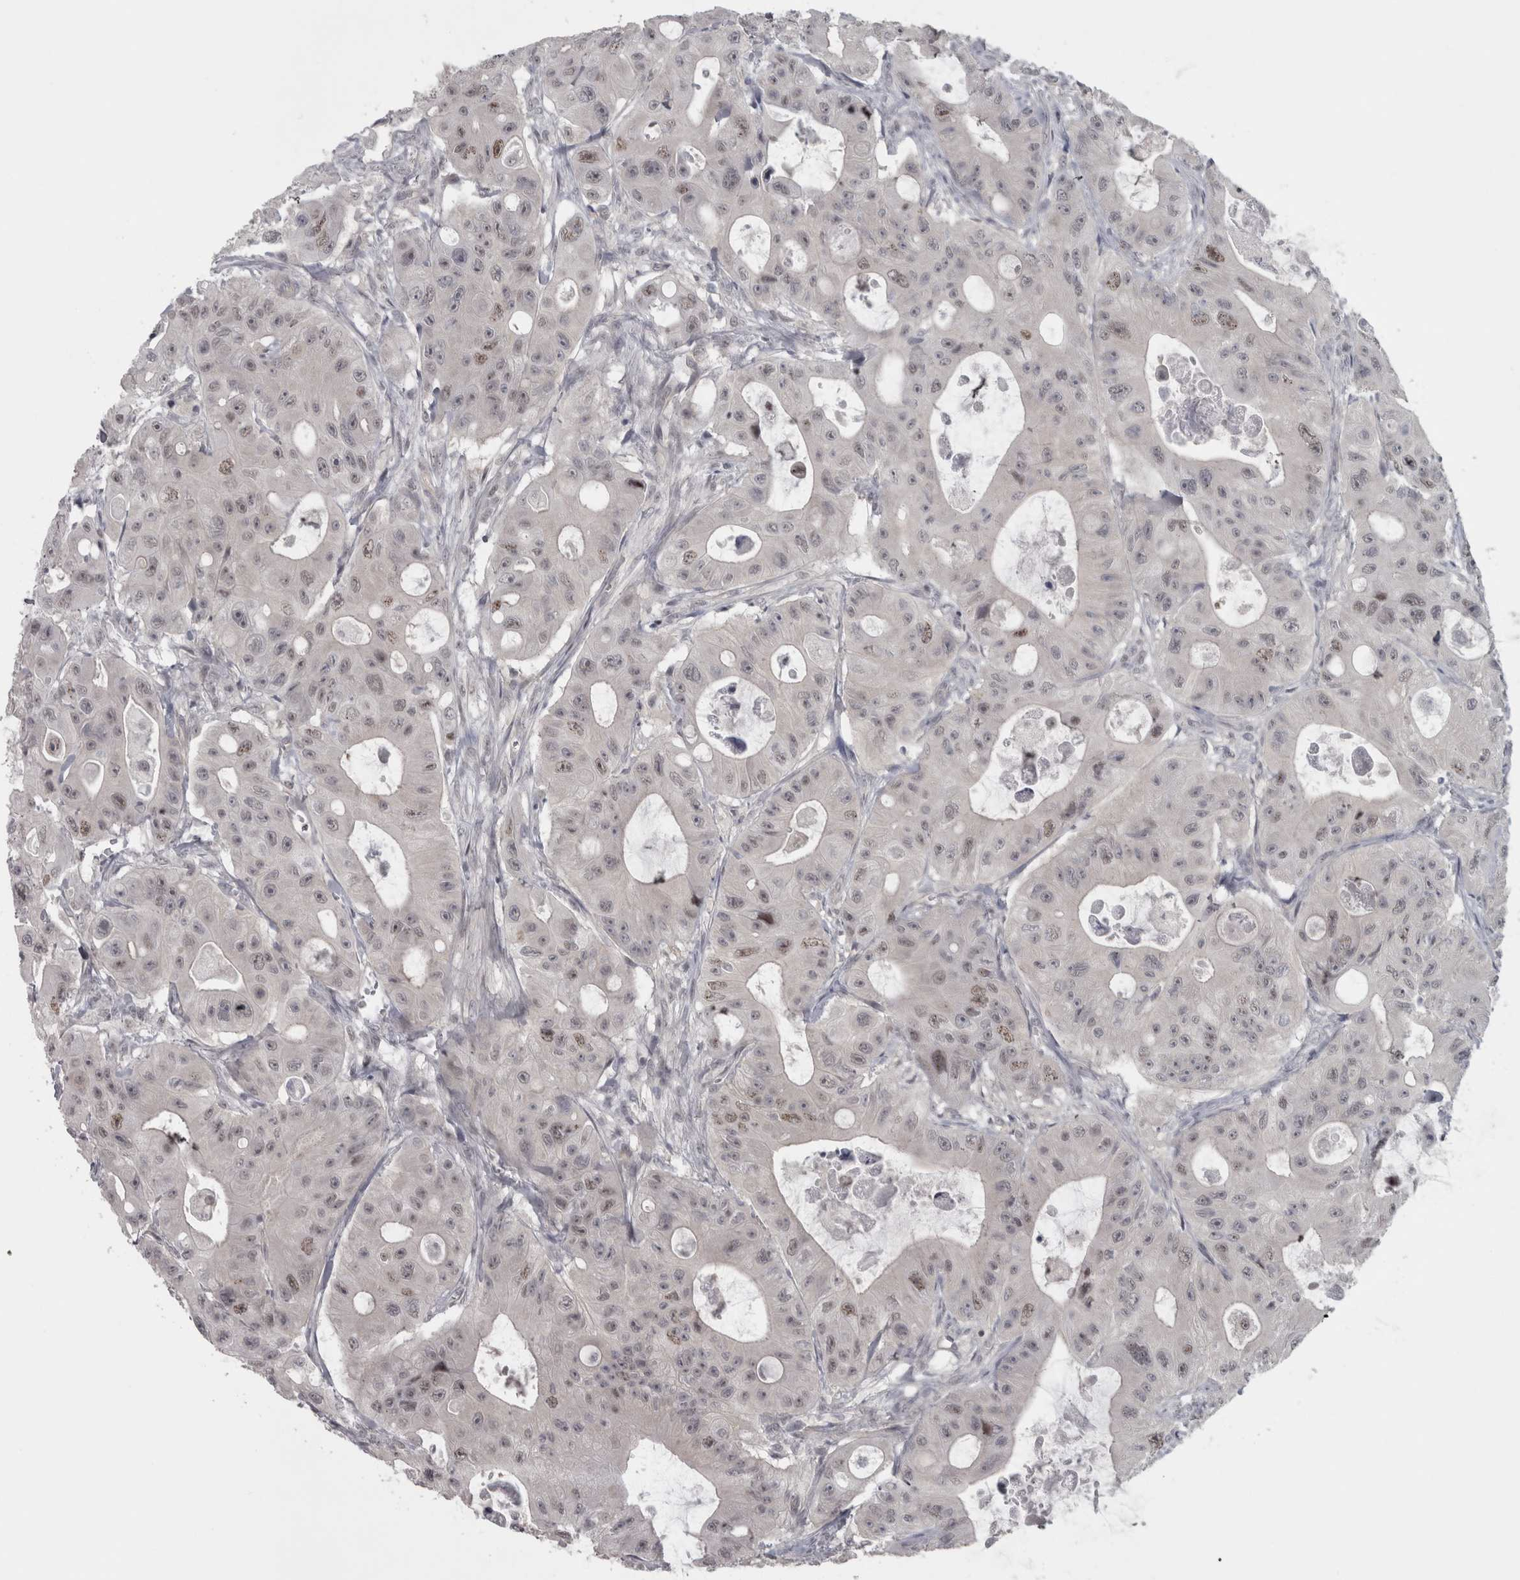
{"staining": {"intensity": "weak", "quantity": "<25%", "location": "nuclear"}, "tissue": "colorectal cancer", "cell_type": "Tumor cells", "image_type": "cancer", "snomed": [{"axis": "morphology", "description": "Adenocarcinoma, NOS"}, {"axis": "topography", "description": "Colon"}], "caption": "Tumor cells show no significant protein expression in colorectal adenocarcinoma.", "gene": "PPP1R12B", "patient": {"sex": "female", "age": 46}}